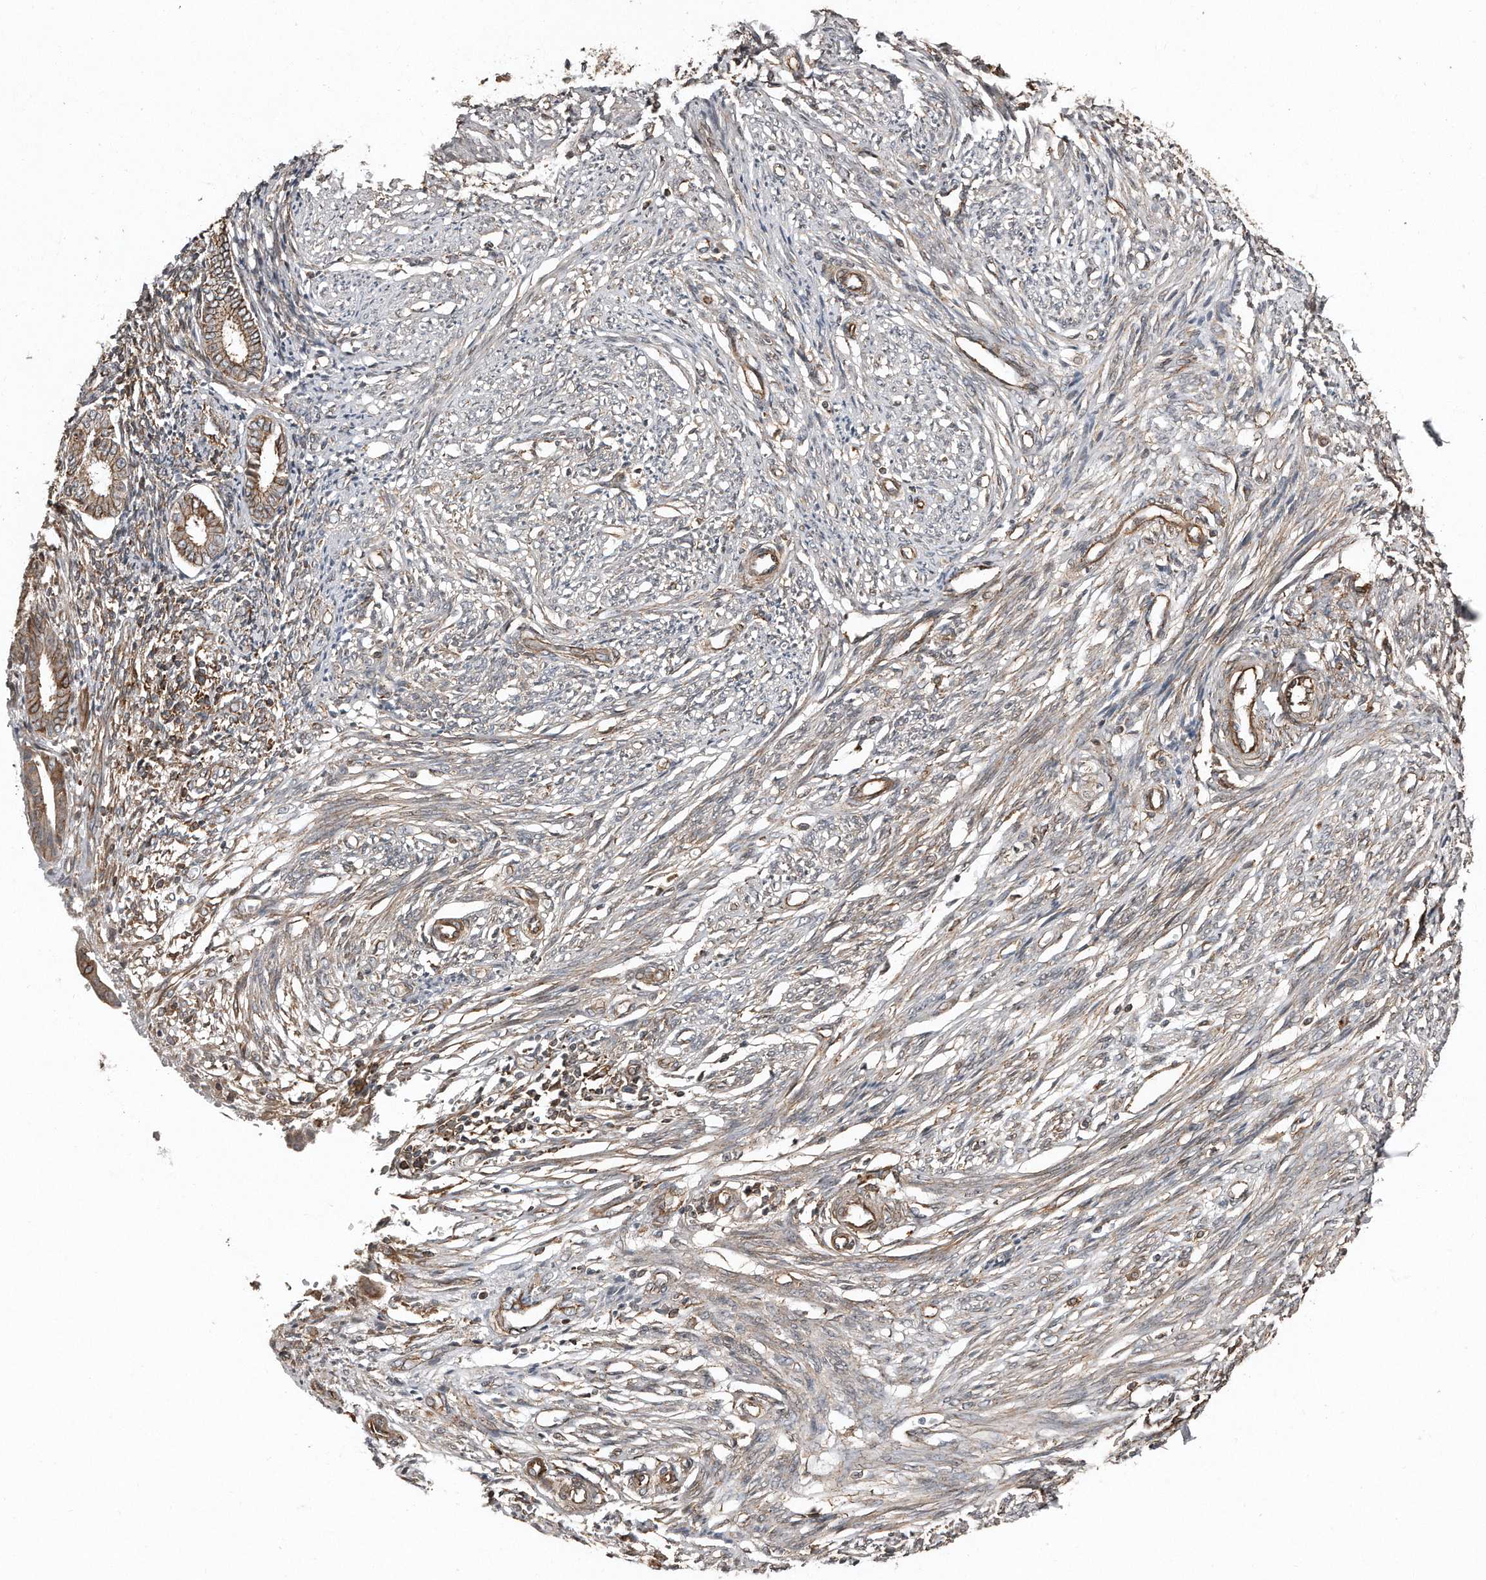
{"staining": {"intensity": "moderate", "quantity": "25%-75%", "location": "cytoplasmic/membranous"}, "tissue": "endometrium", "cell_type": "Cells in endometrial stroma", "image_type": "normal", "snomed": [{"axis": "morphology", "description": "Normal tissue, NOS"}, {"axis": "topography", "description": "Endometrium"}], "caption": "IHC of normal endometrium exhibits medium levels of moderate cytoplasmic/membranous staining in about 25%-75% of cells in endometrial stroma. (brown staining indicates protein expression, while blue staining denotes nuclei).", "gene": "SNAP47", "patient": {"sex": "female", "age": 56}}